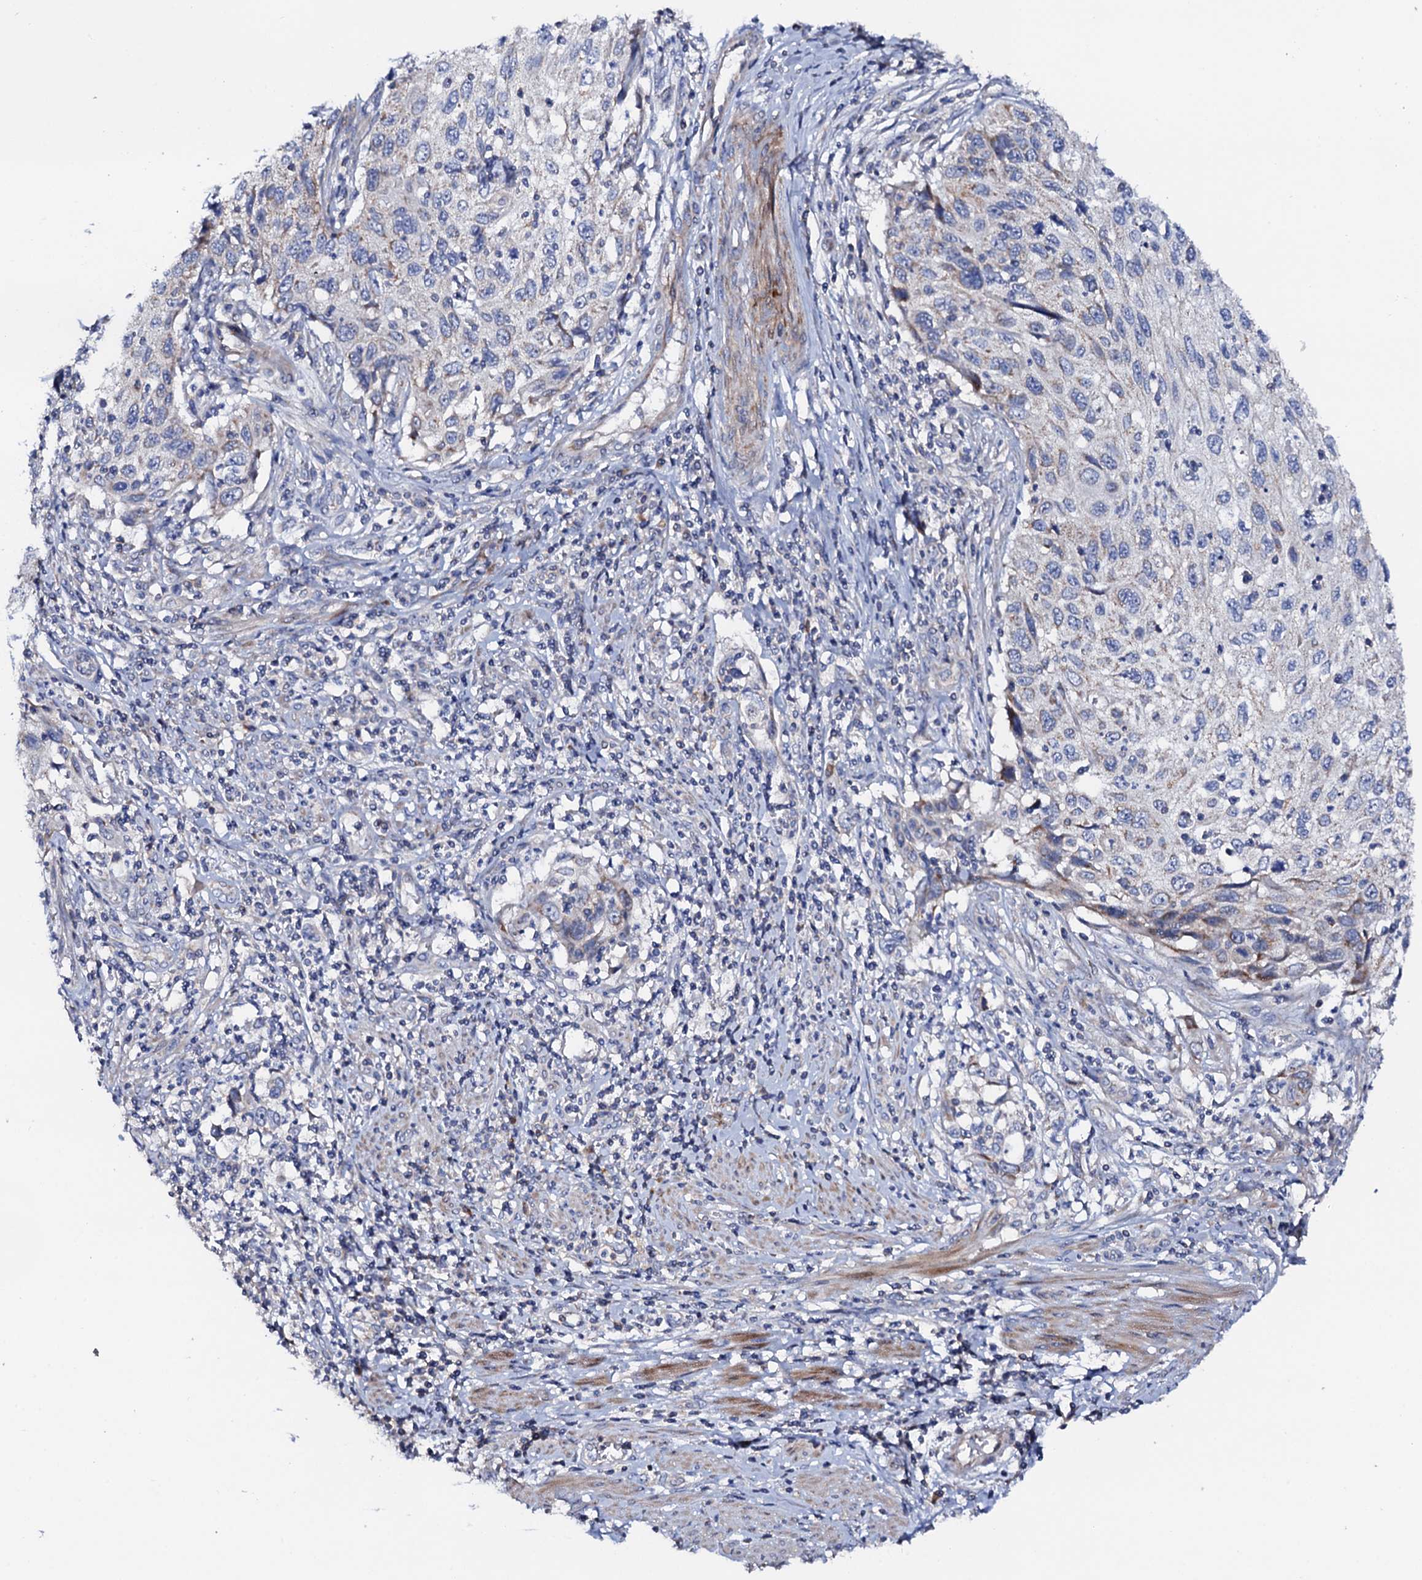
{"staining": {"intensity": "weak", "quantity": "<25%", "location": "cytoplasmic/membranous"}, "tissue": "cervical cancer", "cell_type": "Tumor cells", "image_type": "cancer", "snomed": [{"axis": "morphology", "description": "Squamous cell carcinoma, NOS"}, {"axis": "topography", "description": "Cervix"}], "caption": "Photomicrograph shows no significant protein staining in tumor cells of cervical cancer (squamous cell carcinoma). (Brightfield microscopy of DAB immunohistochemistry at high magnification).", "gene": "MRPL48", "patient": {"sex": "female", "age": 70}}